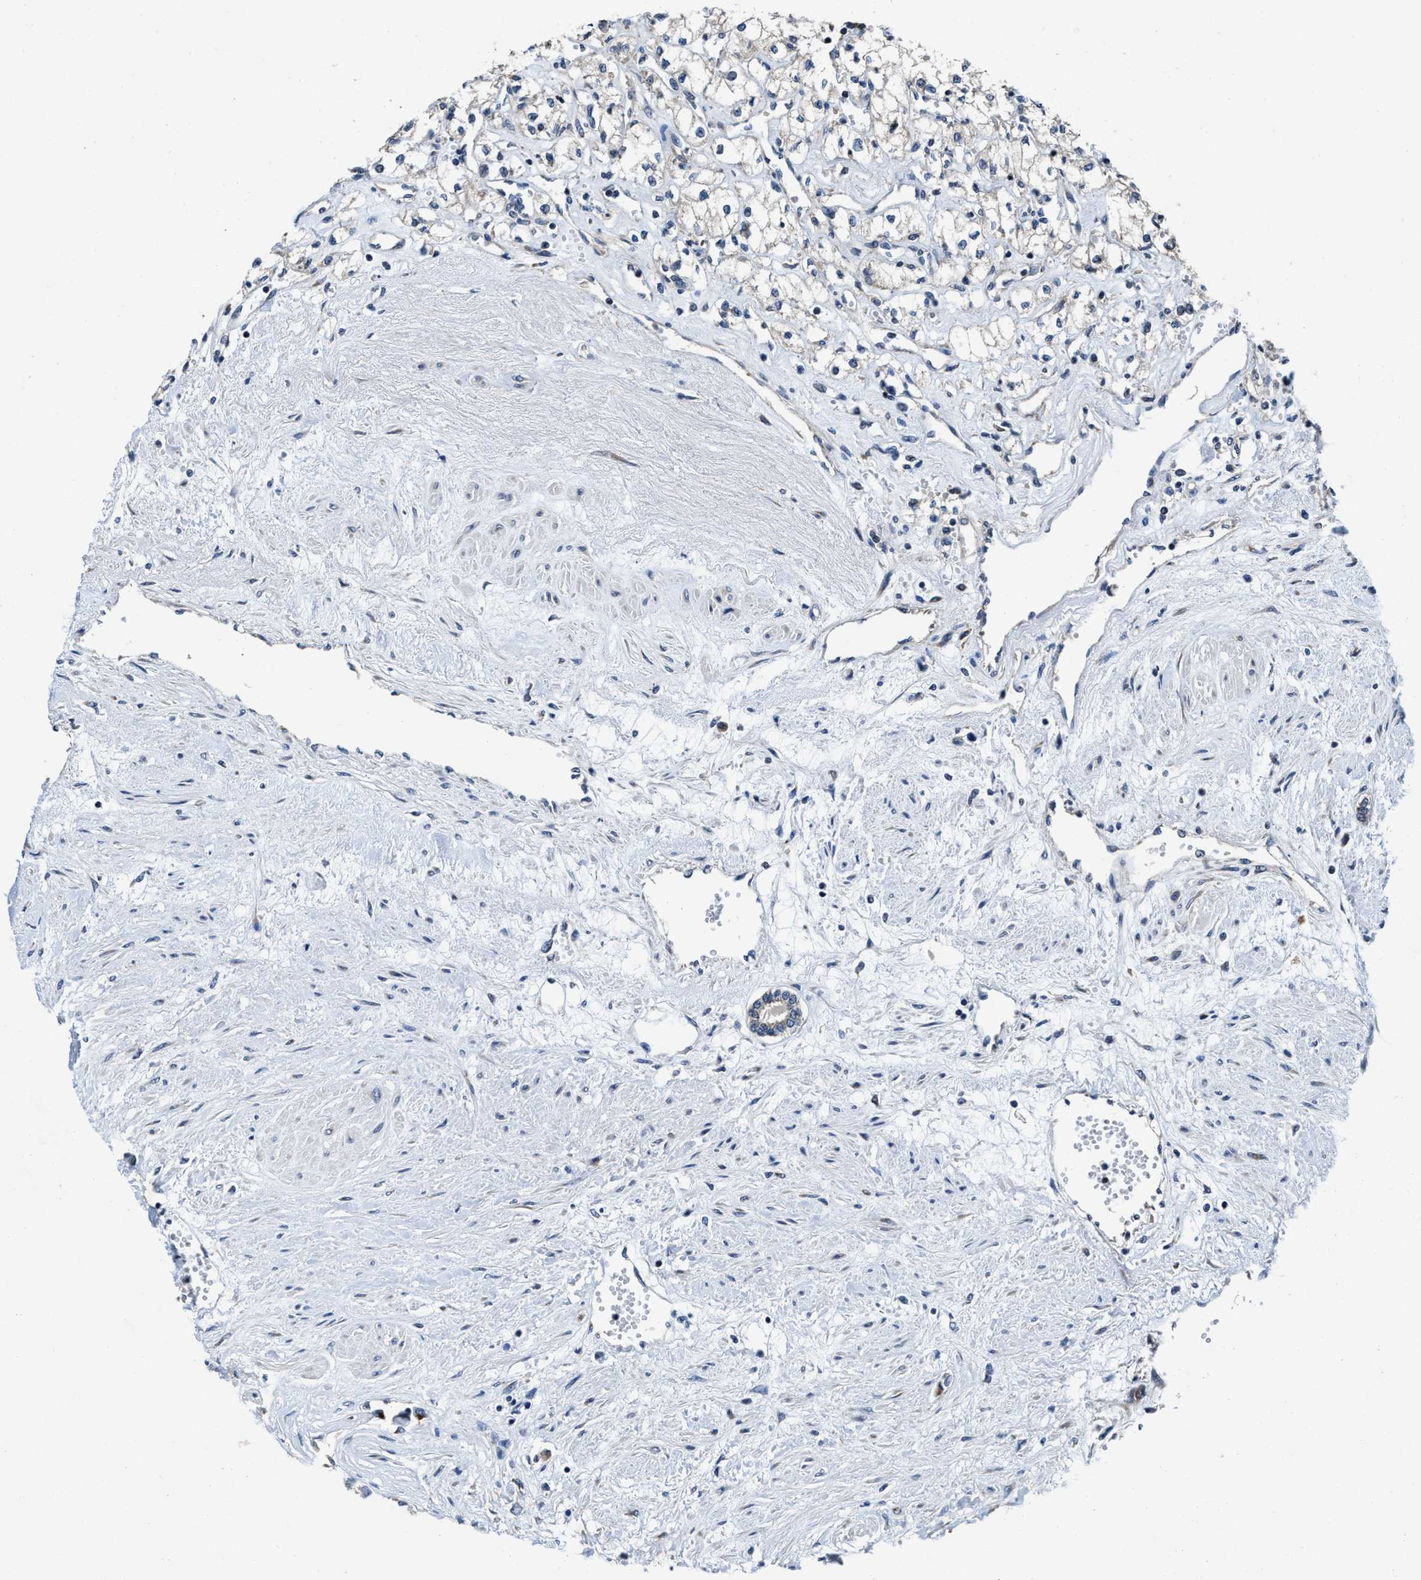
{"staining": {"intensity": "negative", "quantity": "none", "location": "none"}, "tissue": "renal cancer", "cell_type": "Tumor cells", "image_type": "cancer", "snomed": [{"axis": "morphology", "description": "Adenocarcinoma, NOS"}, {"axis": "topography", "description": "Kidney"}], "caption": "IHC micrograph of human renal adenocarcinoma stained for a protein (brown), which shows no expression in tumor cells.", "gene": "TMEM53", "patient": {"sex": "male", "age": 59}}